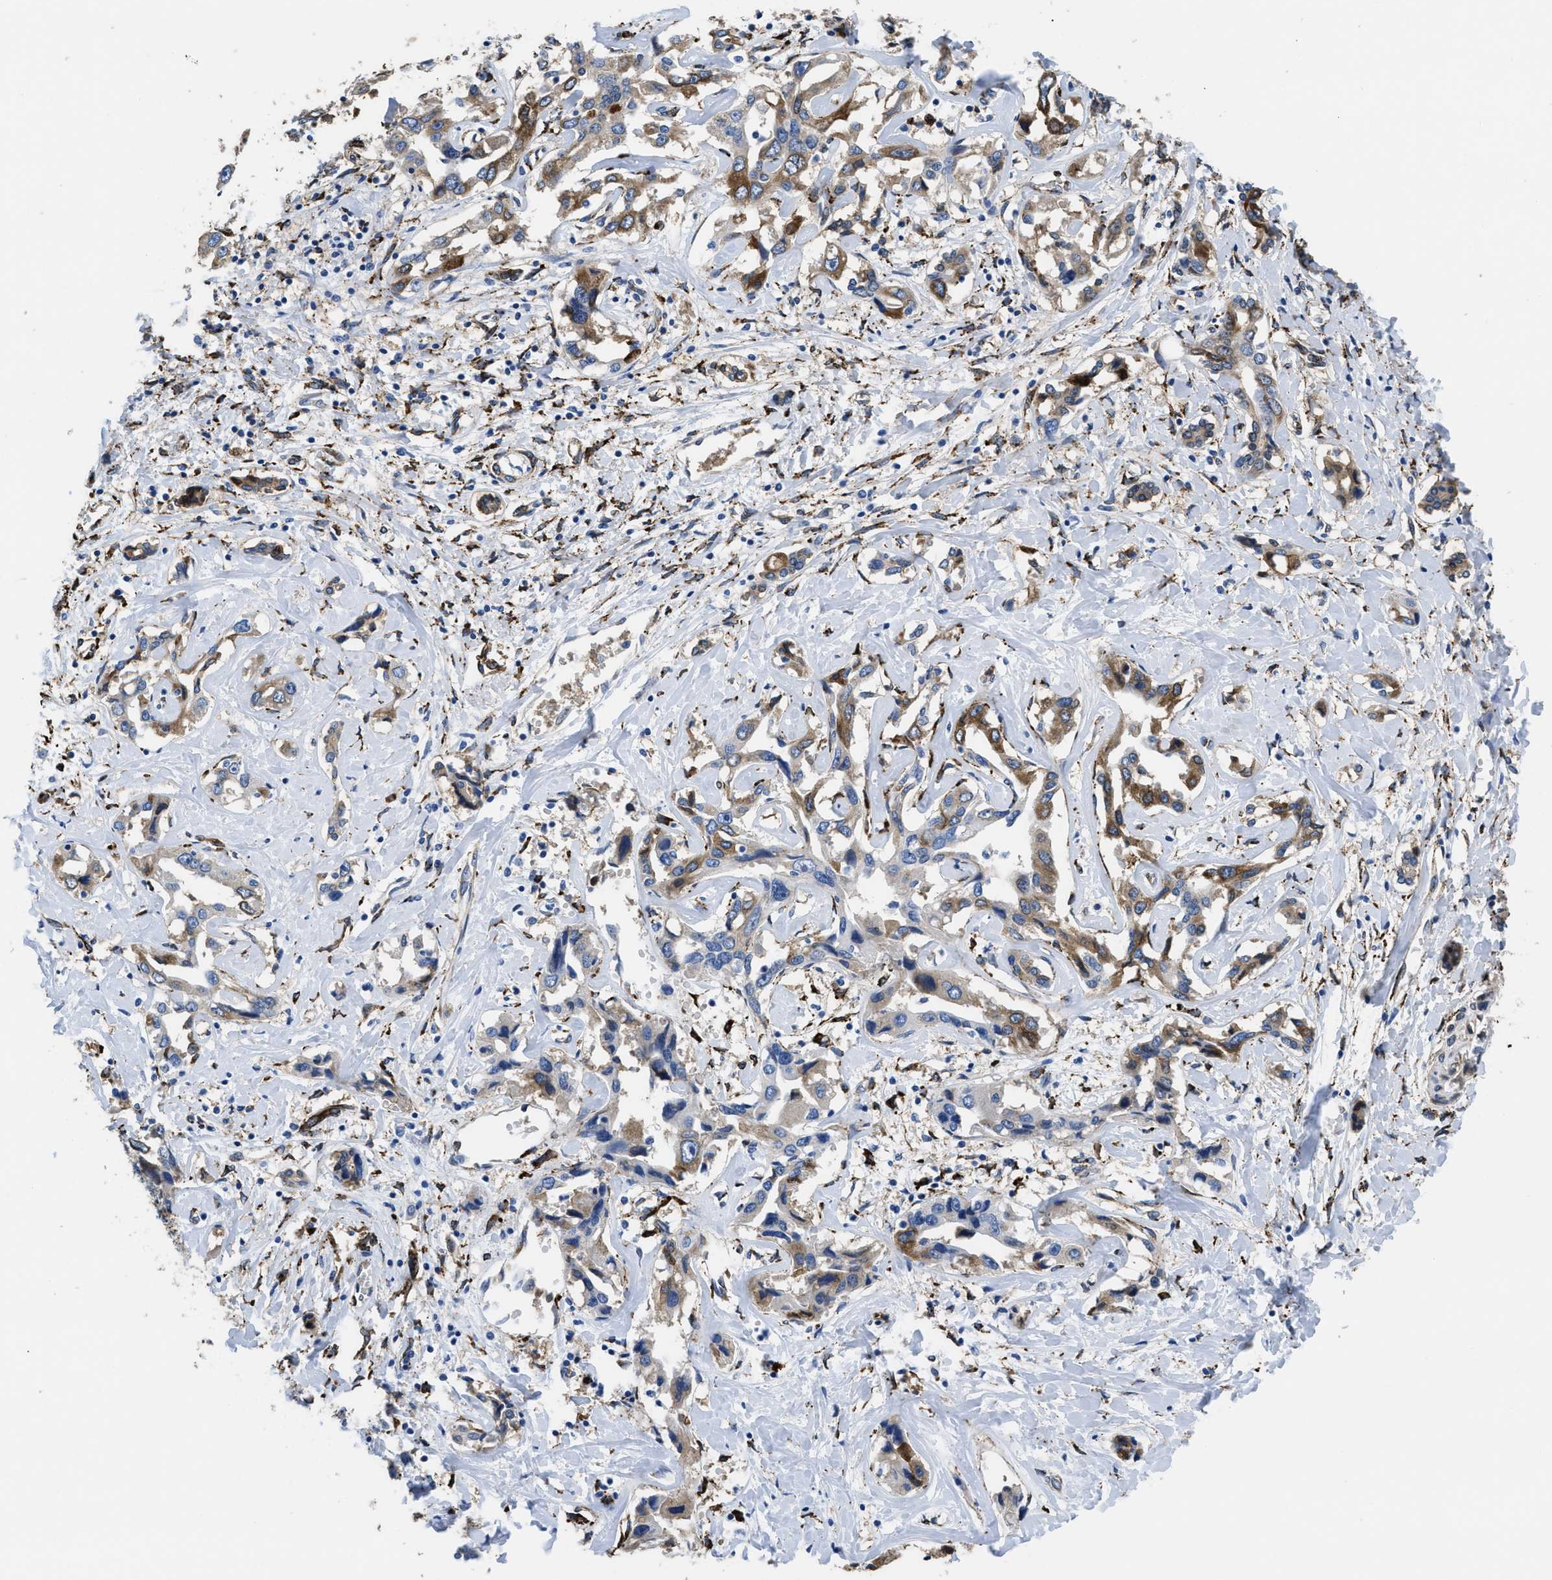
{"staining": {"intensity": "moderate", "quantity": ">75%", "location": "cytoplasmic/membranous"}, "tissue": "liver cancer", "cell_type": "Tumor cells", "image_type": "cancer", "snomed": [{"axis": "morphology", "description": "Cholangiocarcinoma"}, {"axis": "topography", "description": "Liver"}], "caption": "A micrograph of liver cancer (cholangiocarcinoma) stained for a protein exhibits moderate cytoplasmic/membranous brown staining in tumor cells.", "gene": "SQLE", "patient": {"sex": "male", "age": 59}}